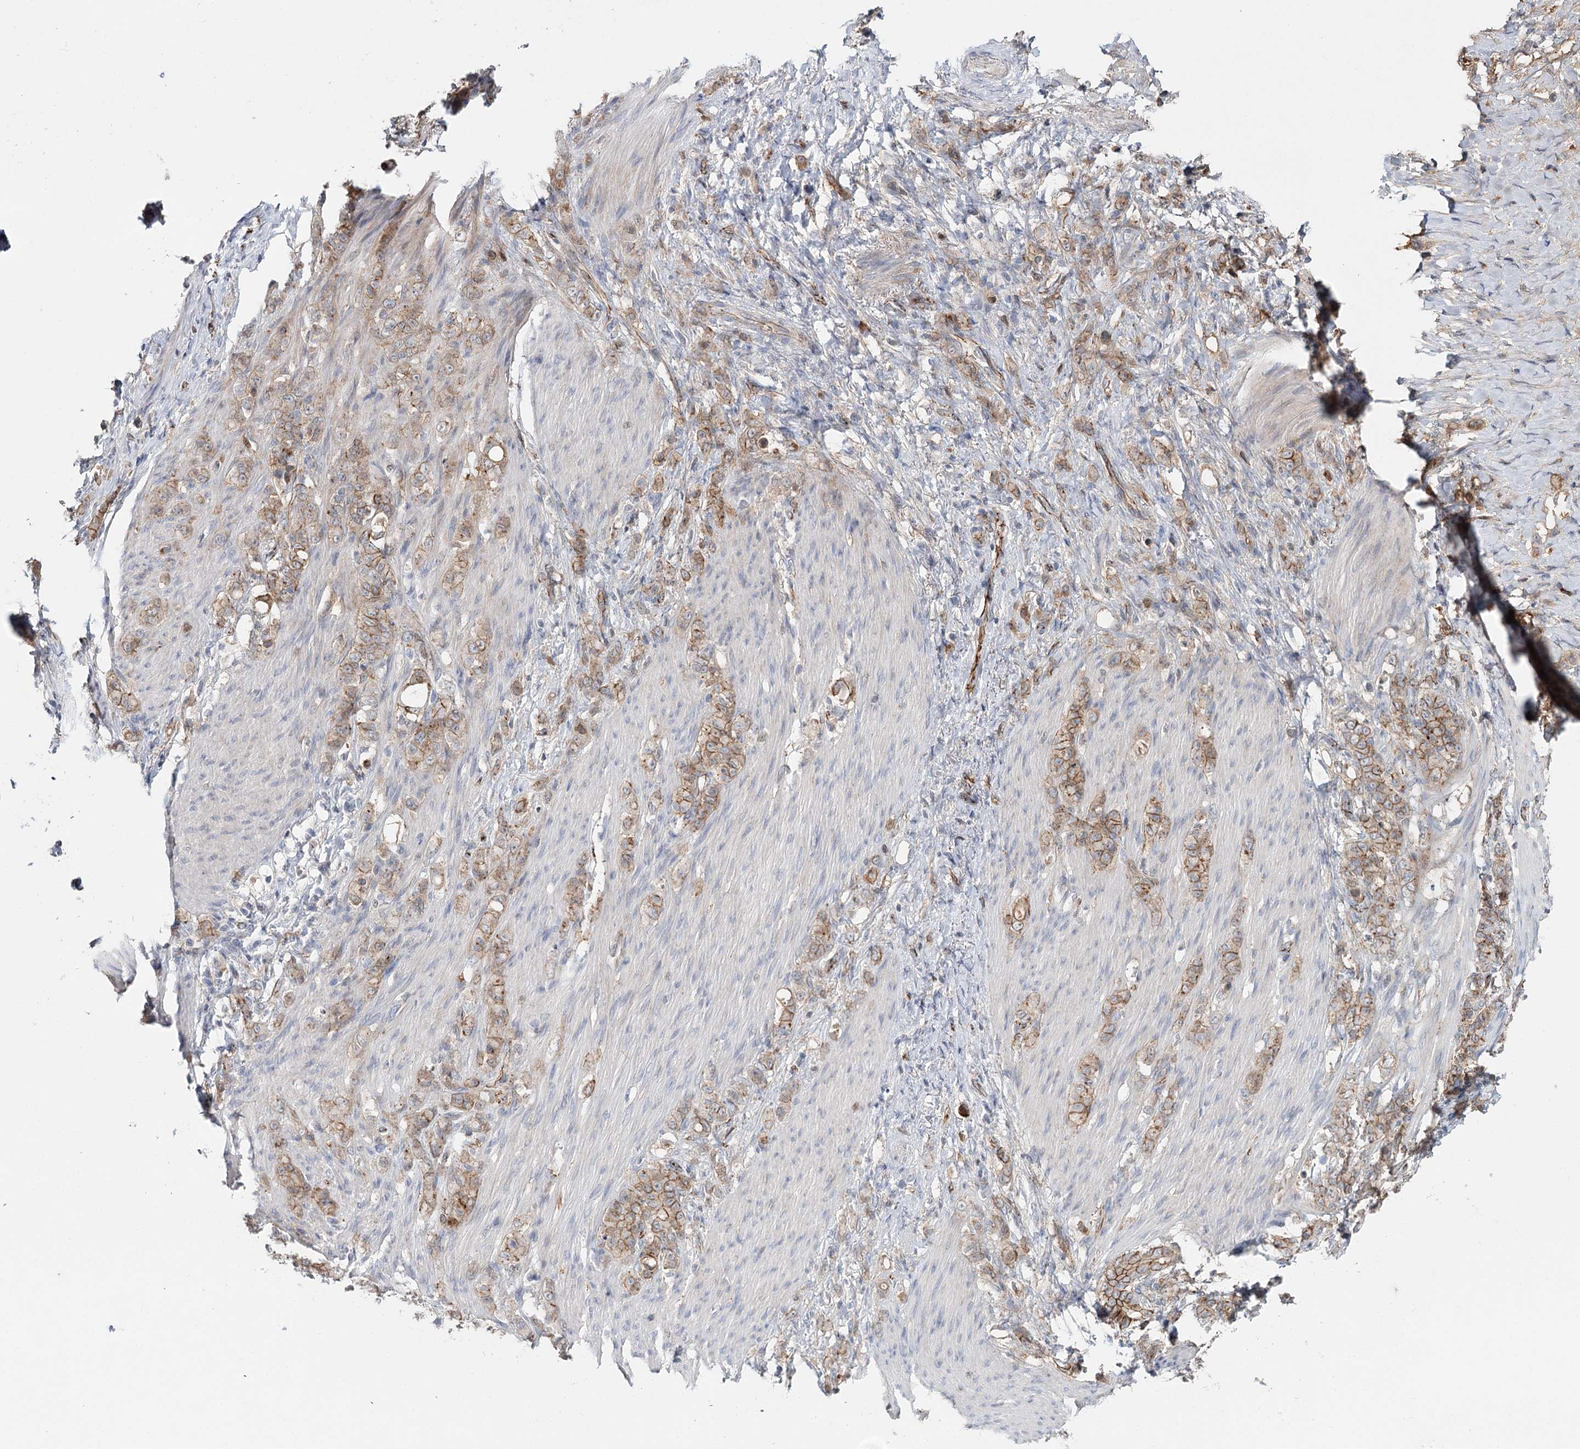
{"staining": {"intensity": "moderate", "quantity": ">75%", "location": "cytoplasmic/membranous"}, "tissue": "stomach cancer", "cell_type": "Tumor cells", "image_type": "cancer", "snomed": [{"axis": "morphology", "description": "Adenocarcinoma, NOS"}, {"axis": "topography", "description": "Stomach"}], "caption": "IHC (DAB (3,3'-diaminobenzidine)) staining of stomach adenocarcinoma demonstrates moderate cytoplasmic/membranous protein expression in approximately >75% of tumor cells.", "gene": "PKP4", "patient": {"sex": "female", "age": 79}}